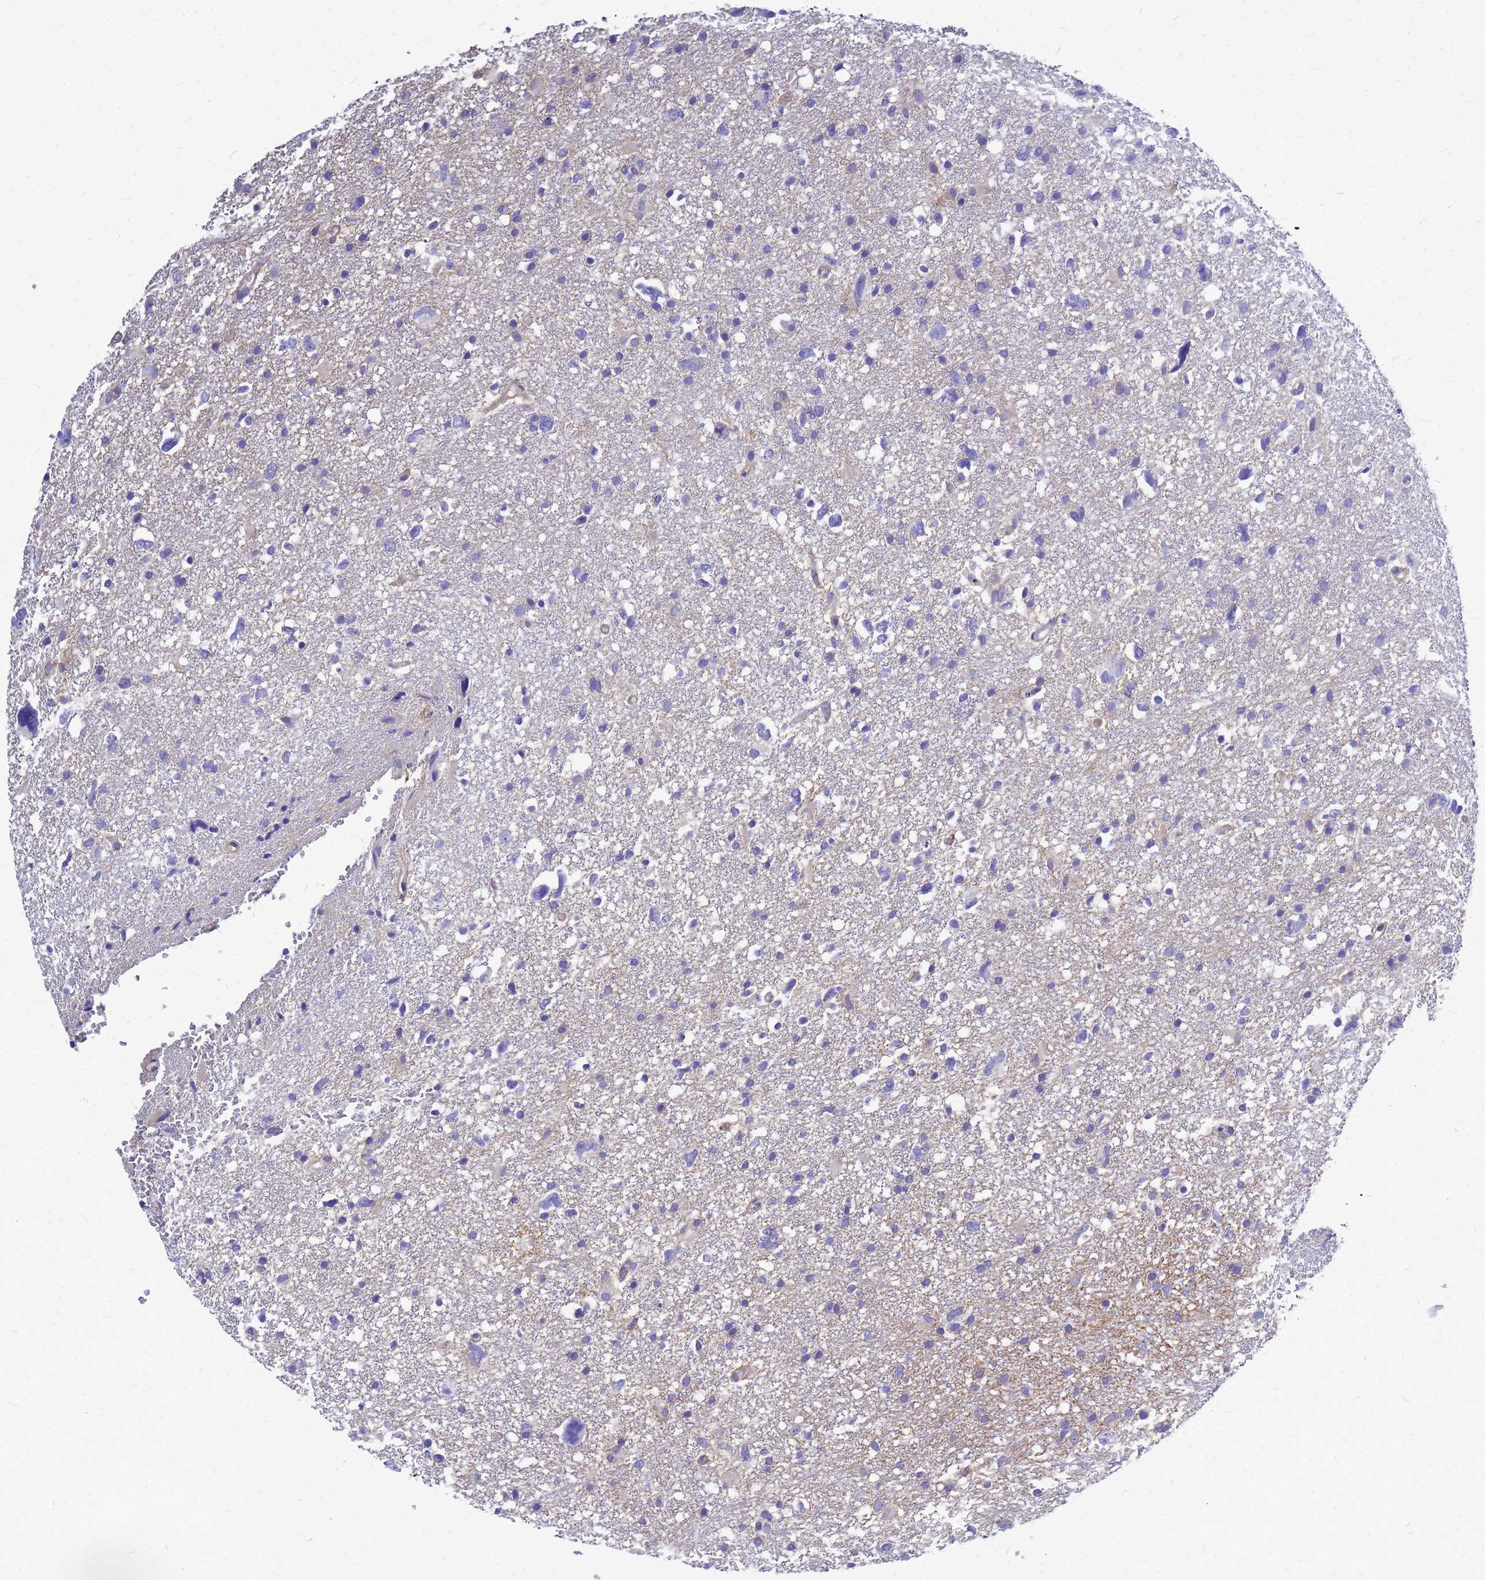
{"staining": {"intensity": "moderate", "quantity": "<25%", "location": "cytoplasmic/membranous"}, "tissue": "glioma", "cell_type": "Tumor cells", "image_type": "cancer", "snomed": [{"axis": "morphology", "description": "Glioma, malignant, High grade"}, {"axis": "topography", "description": "Brain"}], "caption": "This histopathology image exhibits IHC staining of malignant glioma (high-grade), with low moderate cytoplasmic/membranous staining in about <25% of tumor cells.", "gene": "FBXW5", "patient": {"sex": "male", "age": 61}}